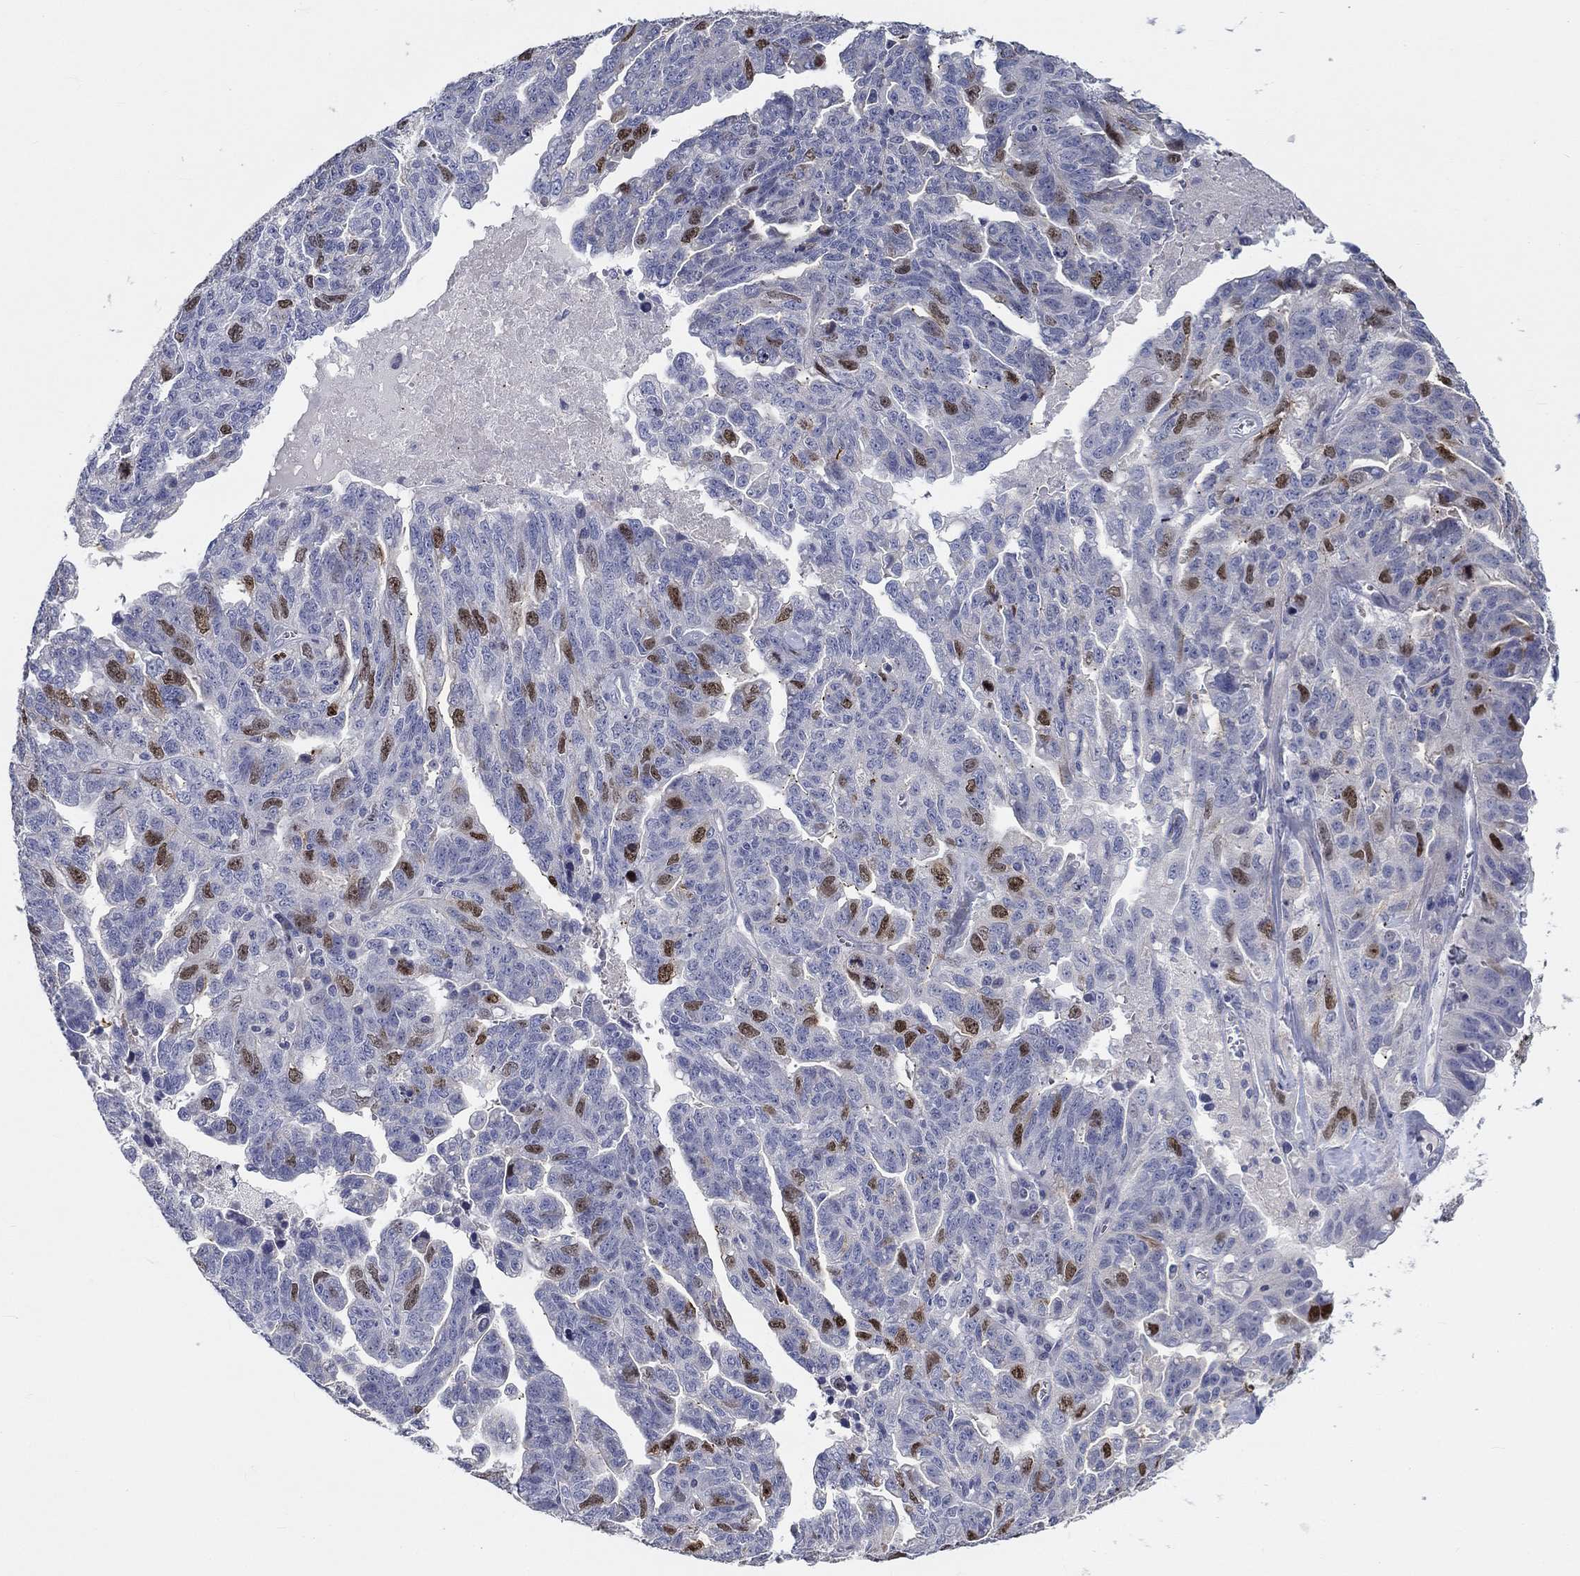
{"staining": {"intensity": "moderate", "quantity": "<25%", "location": "nuclear"}, "tissue": "ovarian cancer", "cell_type": "Tumor cells", "image_type": "cancer", "snomed": [{"axis": "morphology", "description": "Cystadenocarcinoma, serous, NOS"}, {"axis": "topography", "description": "Ovary"}], "caption": "DAB immunohistochemical staining of ovarian serous cystadenocarcinoma reveals moderate nuclear protein staining in approximately <25% of tumor cells. Nuclei are stained in blue.", "gene": "PRC1", "patient": {"sex": "female", "age": 71}}